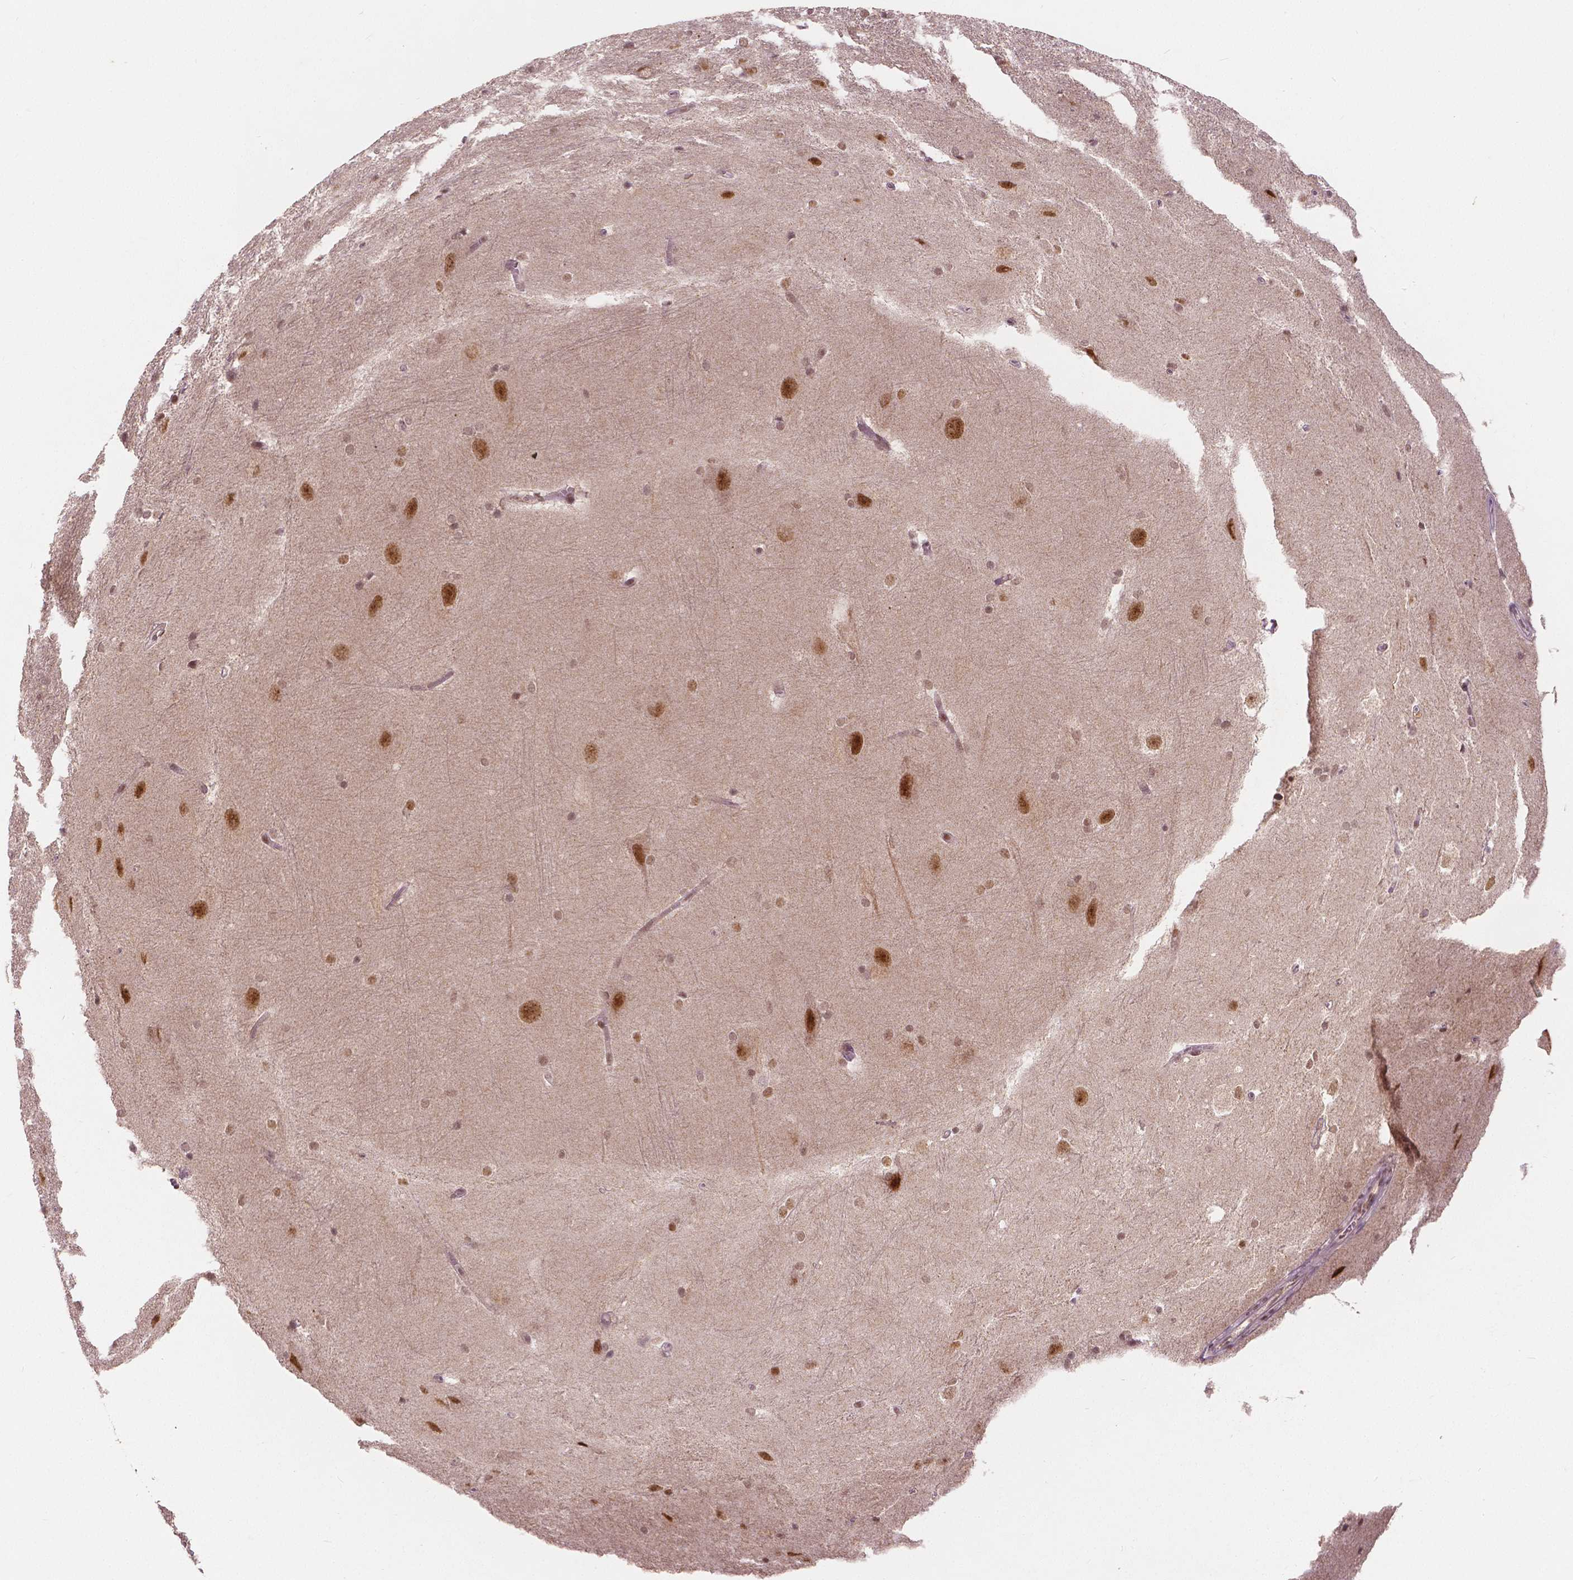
{"staining": {"intensity": "moderate", "quantity": "25%-75%", "location": "nuclear"}, "tissue": "hippocampus", "cell_type": "Glial cells", "image_type": "normal", "snomed": [{"axis": "morphology", "description": "Normal tissue, NOS"}, {"axis": "topography", "description": "Cerebral cortex"}, {"axis": "topography", "description": "Hippocampus"}], "caption": "A brown stain highlights moderate nuclear expression of a protein in glial cells of normal human hippocampus.", "gene": "NSD2", "patient": {"sex": "female", "age": 19}}